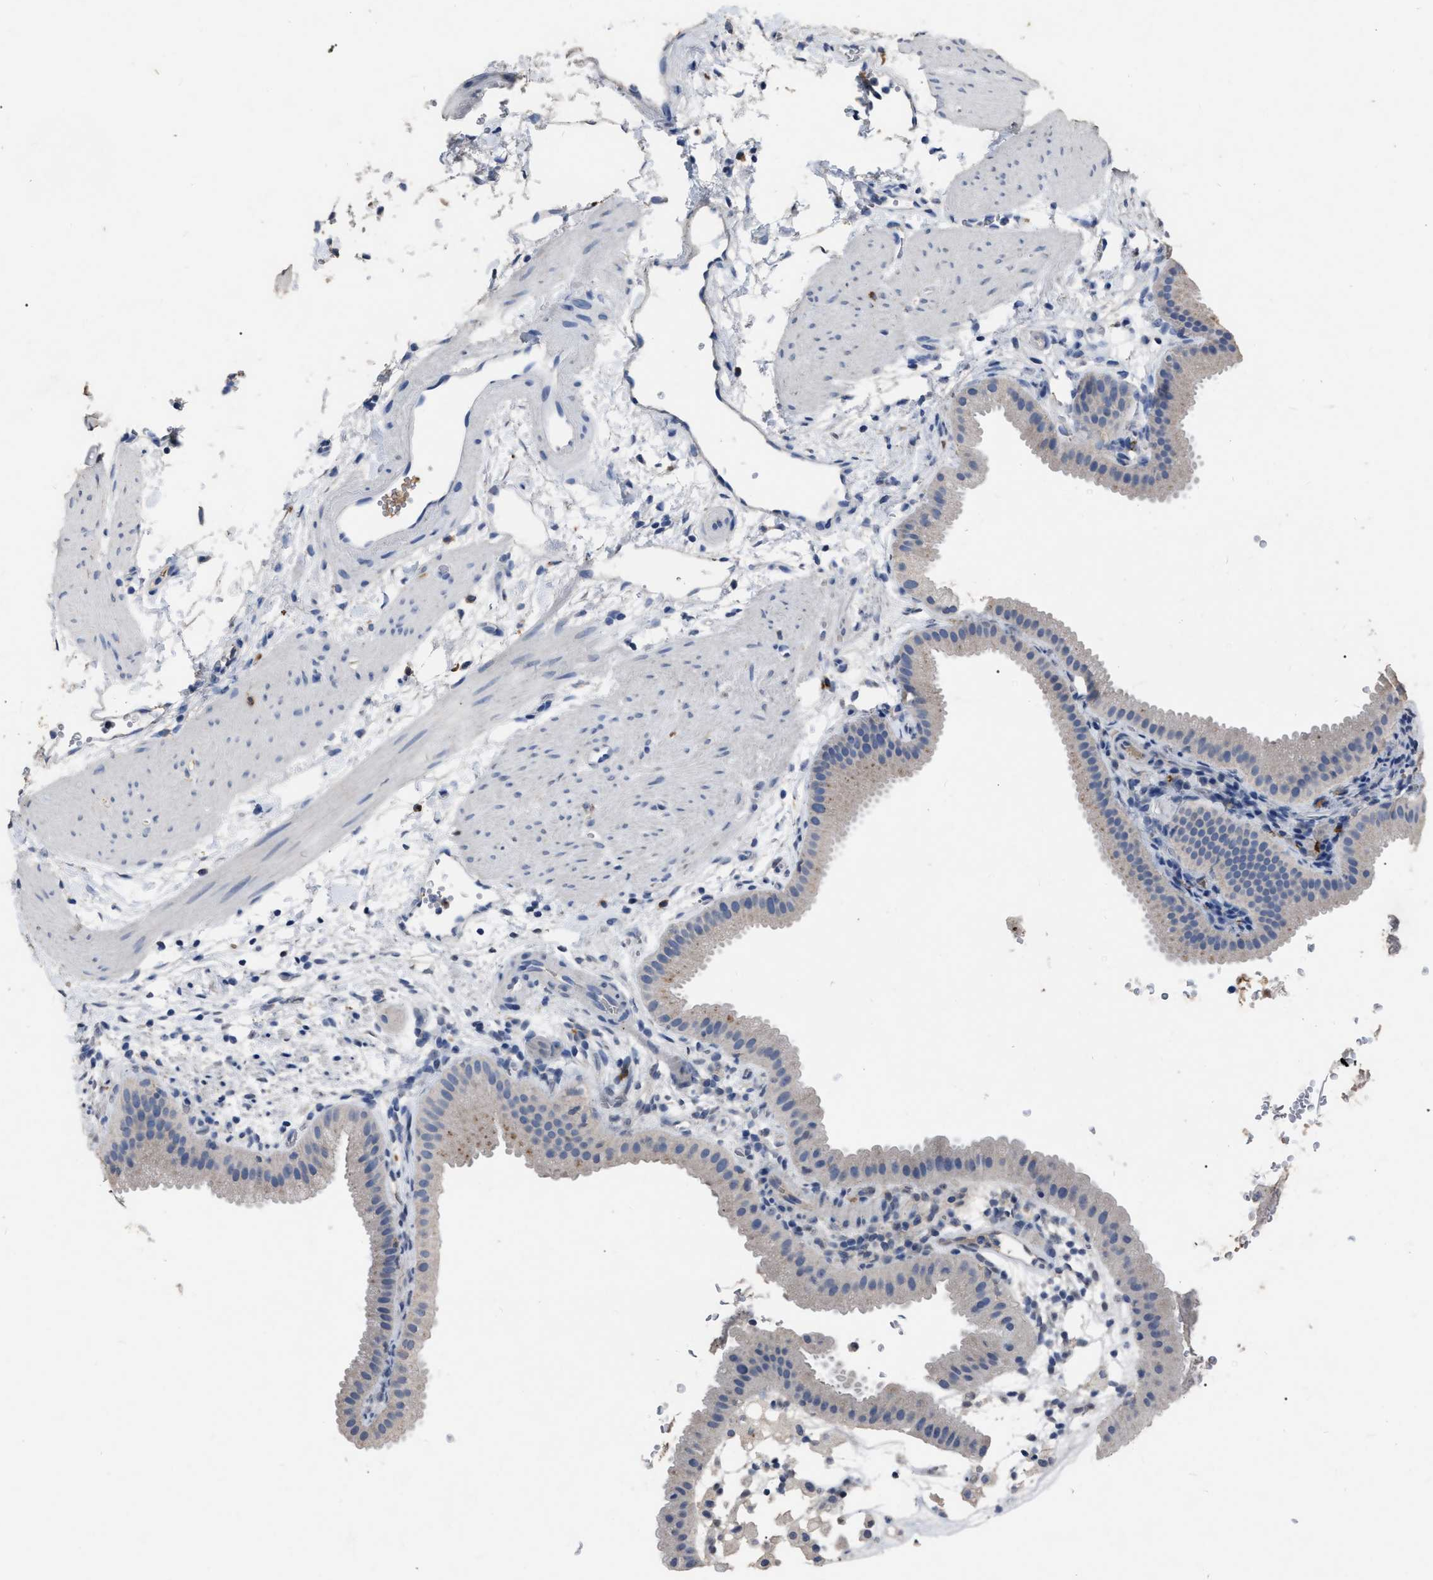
{"staining": {"intensity": "negative", "quantity": "none", "location": "none"}, "tissue": "gallbladder", "cell_type": "Glandular cells", "image_type": "normal", "snomed": [{"axis": "morphology", "description": "Normal tissue, NOS"}, {"axis": "topography", "description": "Gallbladder"}], "caption": "A high-resolution histopathology image shows immunohistochemistry (IHC) staining of normal gallbladder, which shows no significant staining in glandular cells.", "gene": "HABP2", "patient": {"sex": "female", "age": 64}}